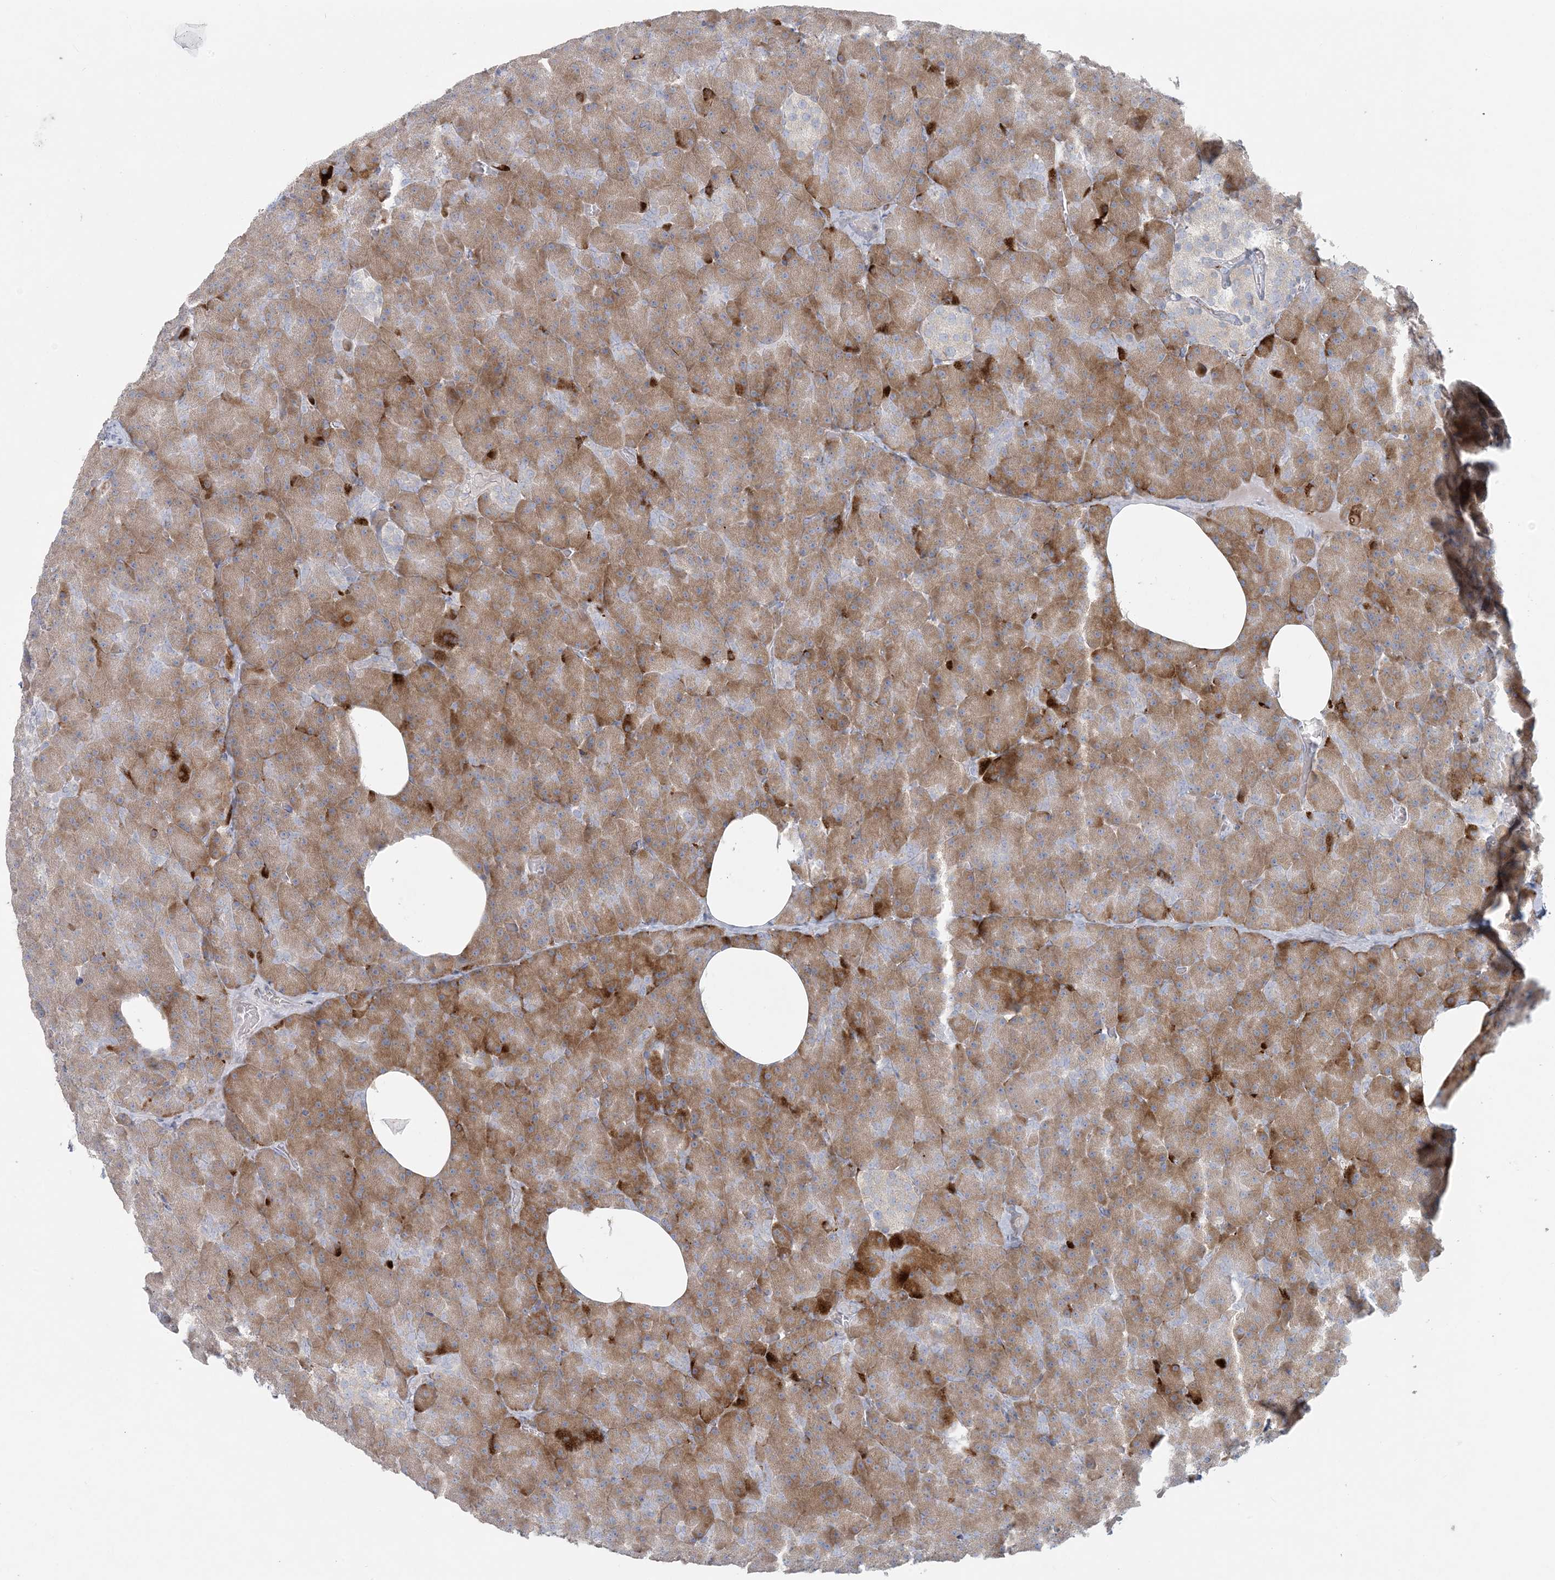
{"staining": {"intensity": "moderate", "quantity": "25%-75%", "location": "cytoplasmic/membranous"}, "tissue": "pancreas", "cell_type": "Exocrine glandular cells", "image_type": "normal", "snomed": [{"axis": "morphology", "description": "Normal tissue, NOS"}, {"axis": "morphology", "description": "Carcinoid, malignant, NOS"}, {"axis": "topography", "description": "Pancreas"}], "caption": "This is an image of immunohistochemistry staining of normal pancreas, which shows moderate positivity in the cytoplasmic/membranous of exocrine glandular cells.", "gene": "ZNF385D", "patient": {"sex": "female", "age": 35}}